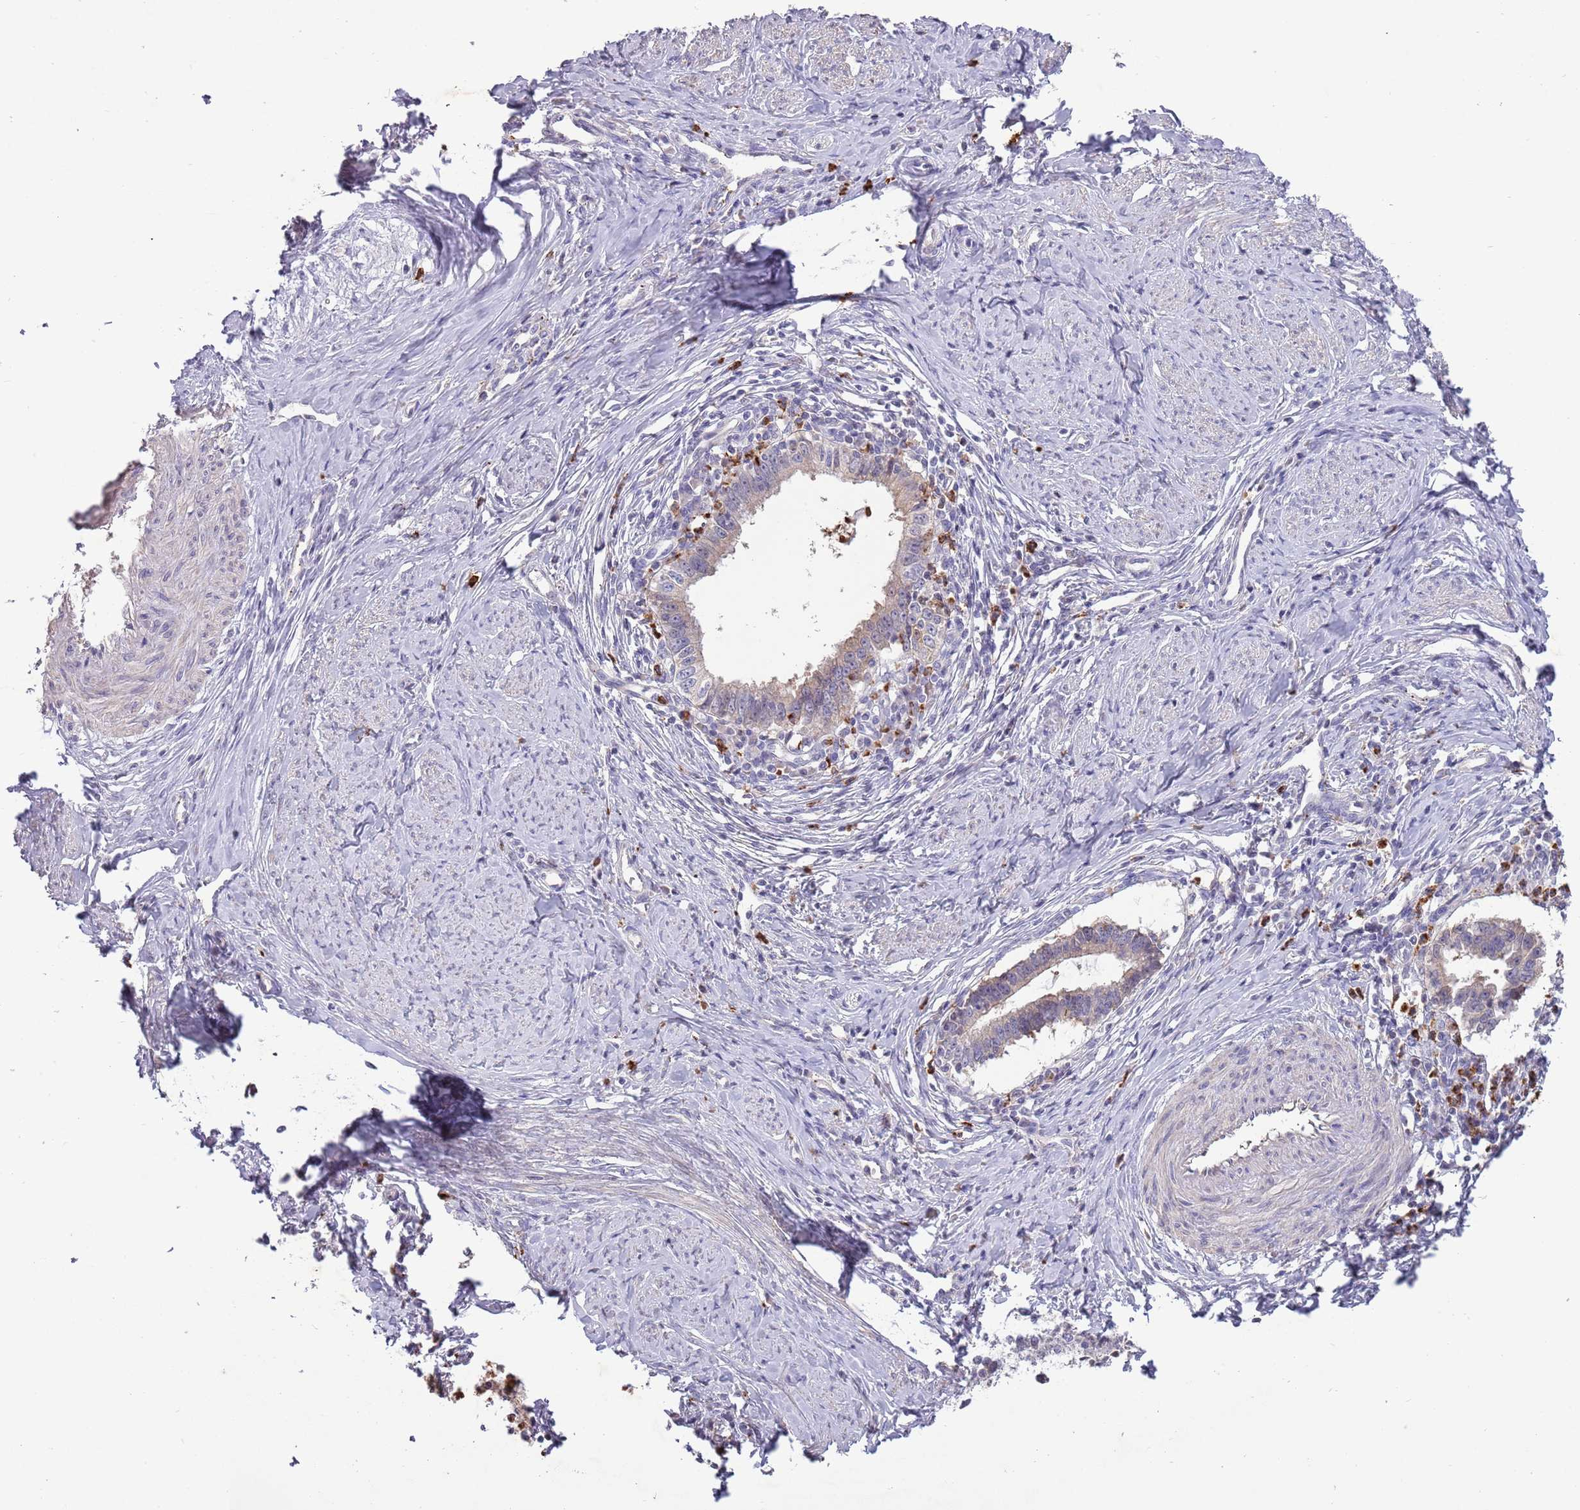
{"staining": {"intensity": "weak", "quantity": "<25%", "location": "cytoplasmic/membranous"}, "tissue": "cervical cancer", "cell_type": "Tumor cells", "image_type": "cancer", "snomed": [{"axis": "morphology", "description": "Adenocarcinoma, NOS"}, {"axis": "topography", "description": "Cervix"}], "caption": "Micrograph shows no significant protein staining in tumor cells of adenocarcinoma (cervical).", "gene": "P2RY13", "patient": {"sex": "female", "age": 36}}